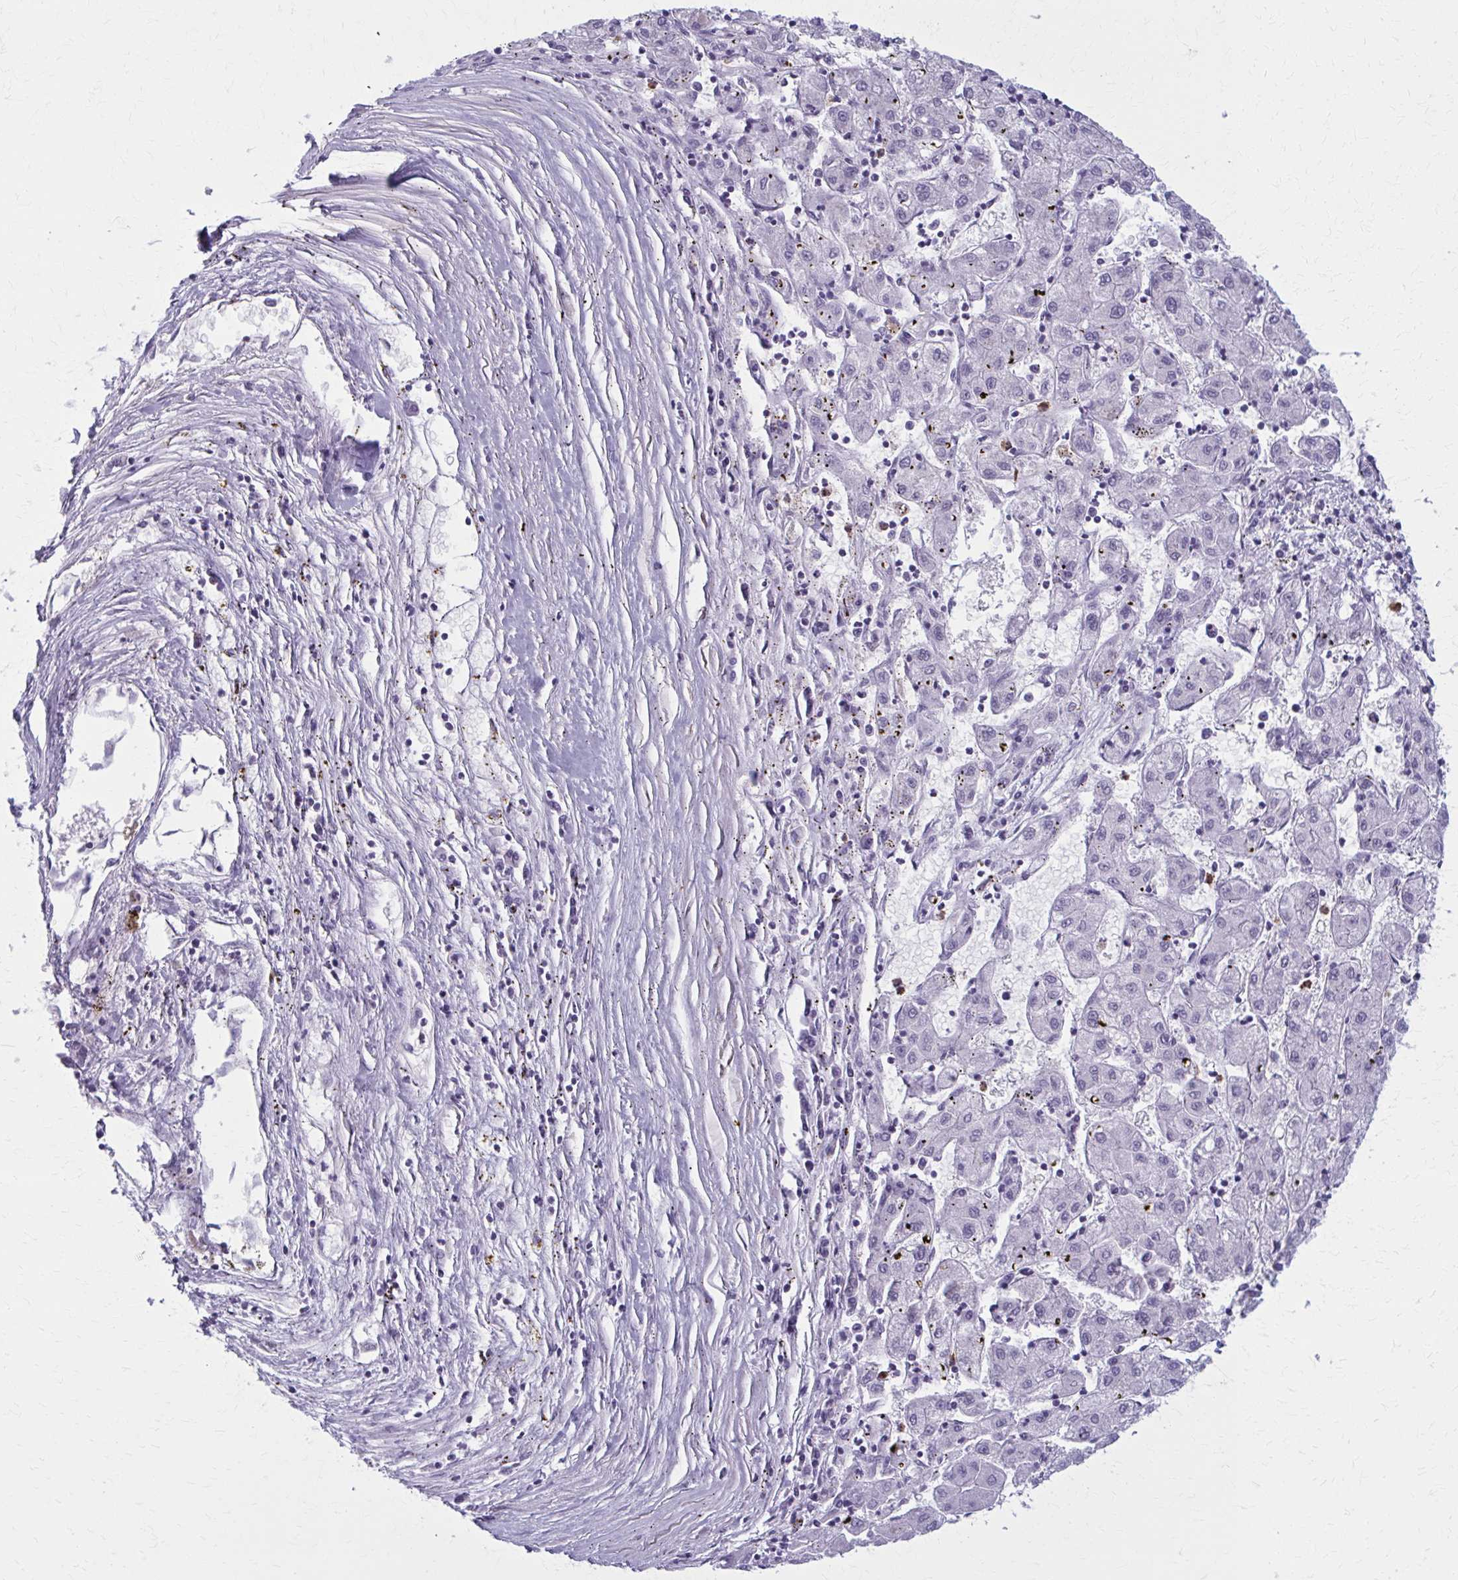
{"staining": {"intensity": "negative", "quantity": "none", "location": "none"}, "tissue": "liver cancer", "cell_type": "Tumor cells", "image_type": "cancer", "snomed": [{"axis": "morphology", "description": "Carcinoma, Hepatocellular, NOS"}, {"axis": "topography", "description": "Liver"}], "caption": "Histopathology image shows no significant protein expression in tumor cells of liver cancer. (Immunohistochemistry (ihc), brightfield microscopy, high magnification).", "gene": "NUMBL", "patient": {"sex": "male", "age": 72}}